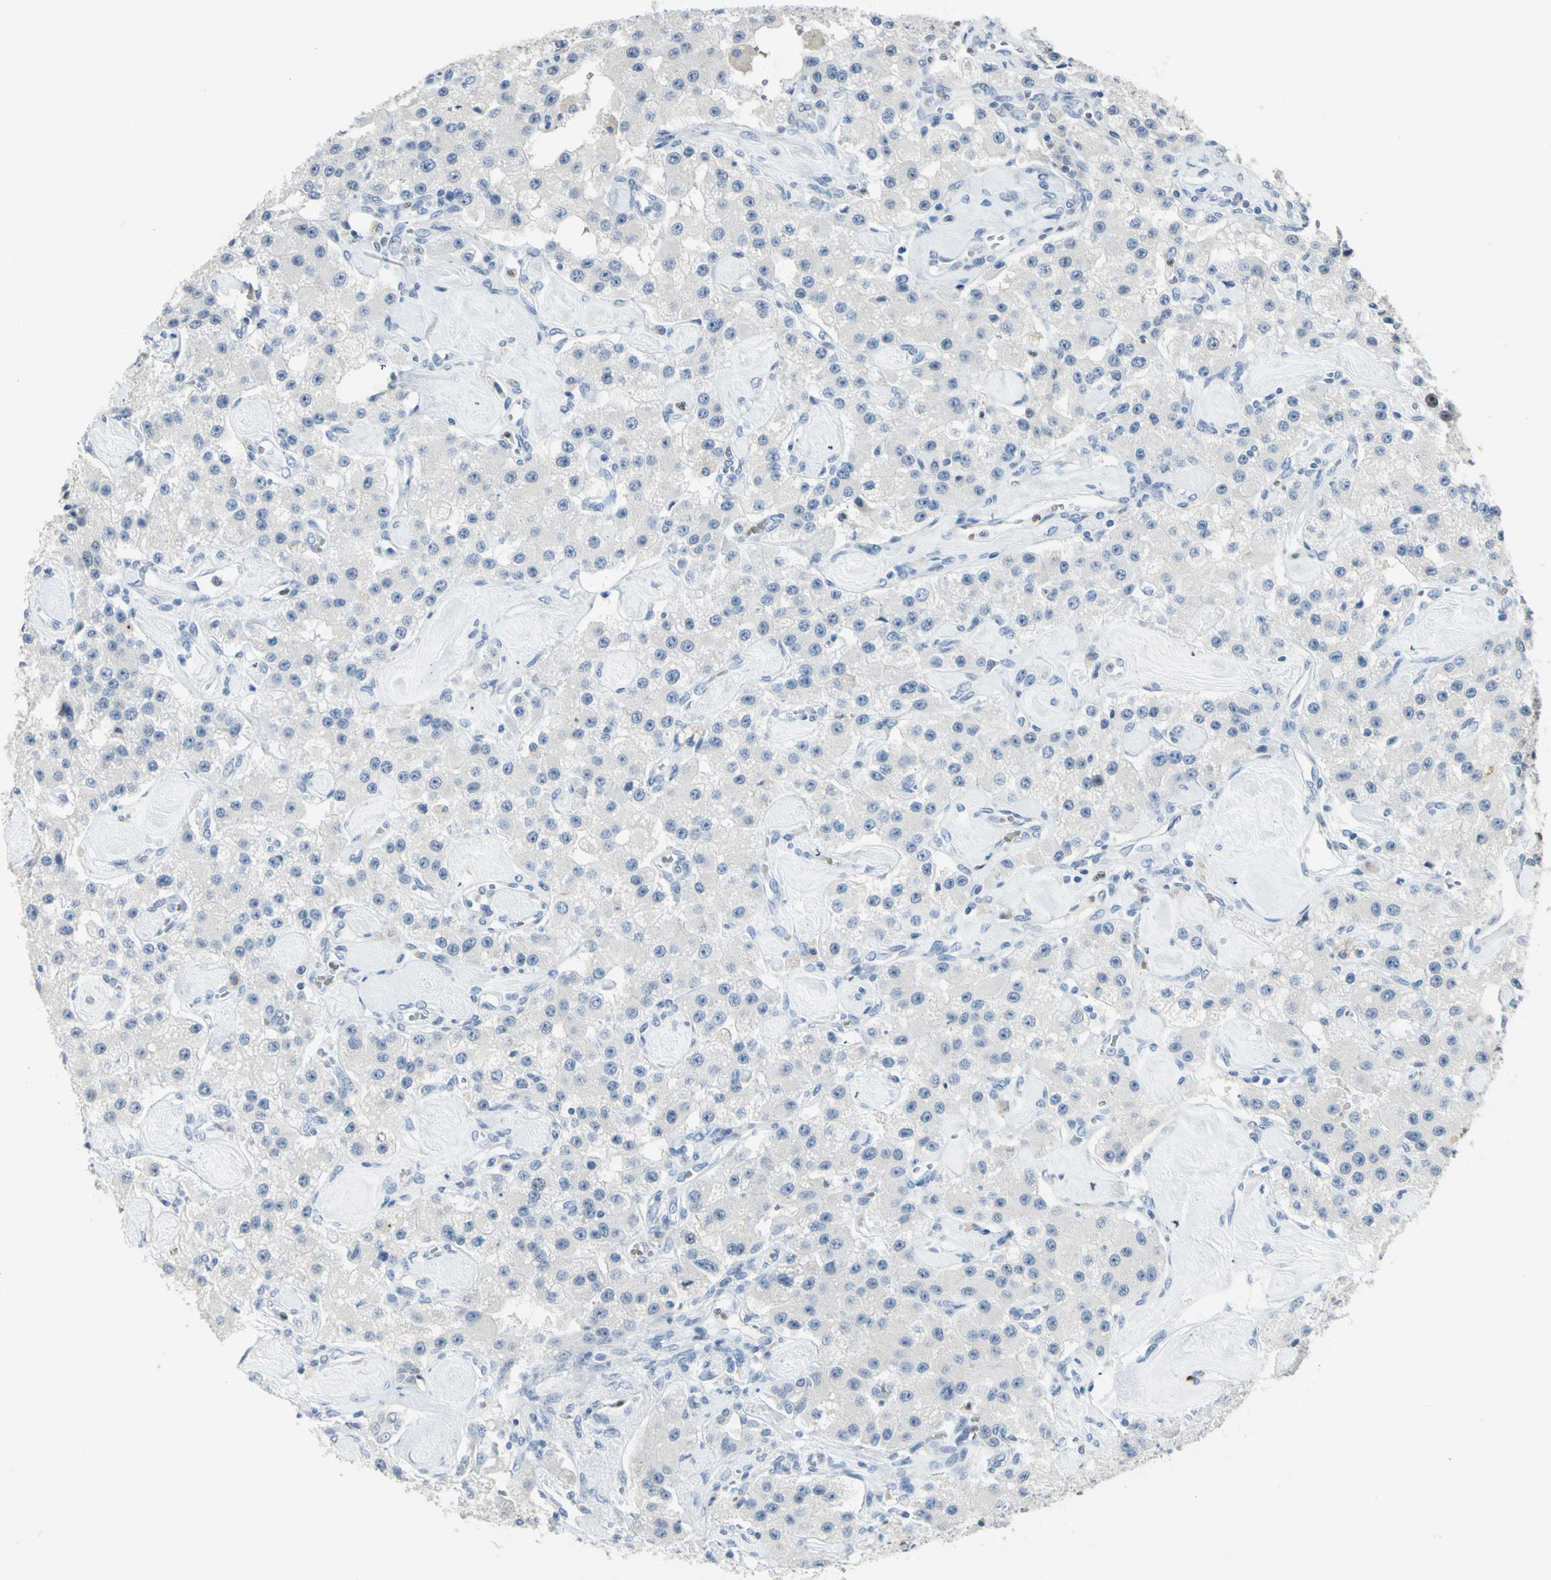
{"staining": {"intensity": "negative", "quantity": "none", "location": "none"}, "tissue": "carcinoid", "cell_type": "Tumor cells", "image_type": "cancer", "snomed": [{"axis": "morphology", "description": "Carcinoid, malignant, NOS"}, {"axis": "topography", "description": "Pancreas"}], "caption": "Tumor cells show no significant expression in malignant carcinoid.", "gene": "BCL6", "patient": {"sex": "male", "age": 41}}